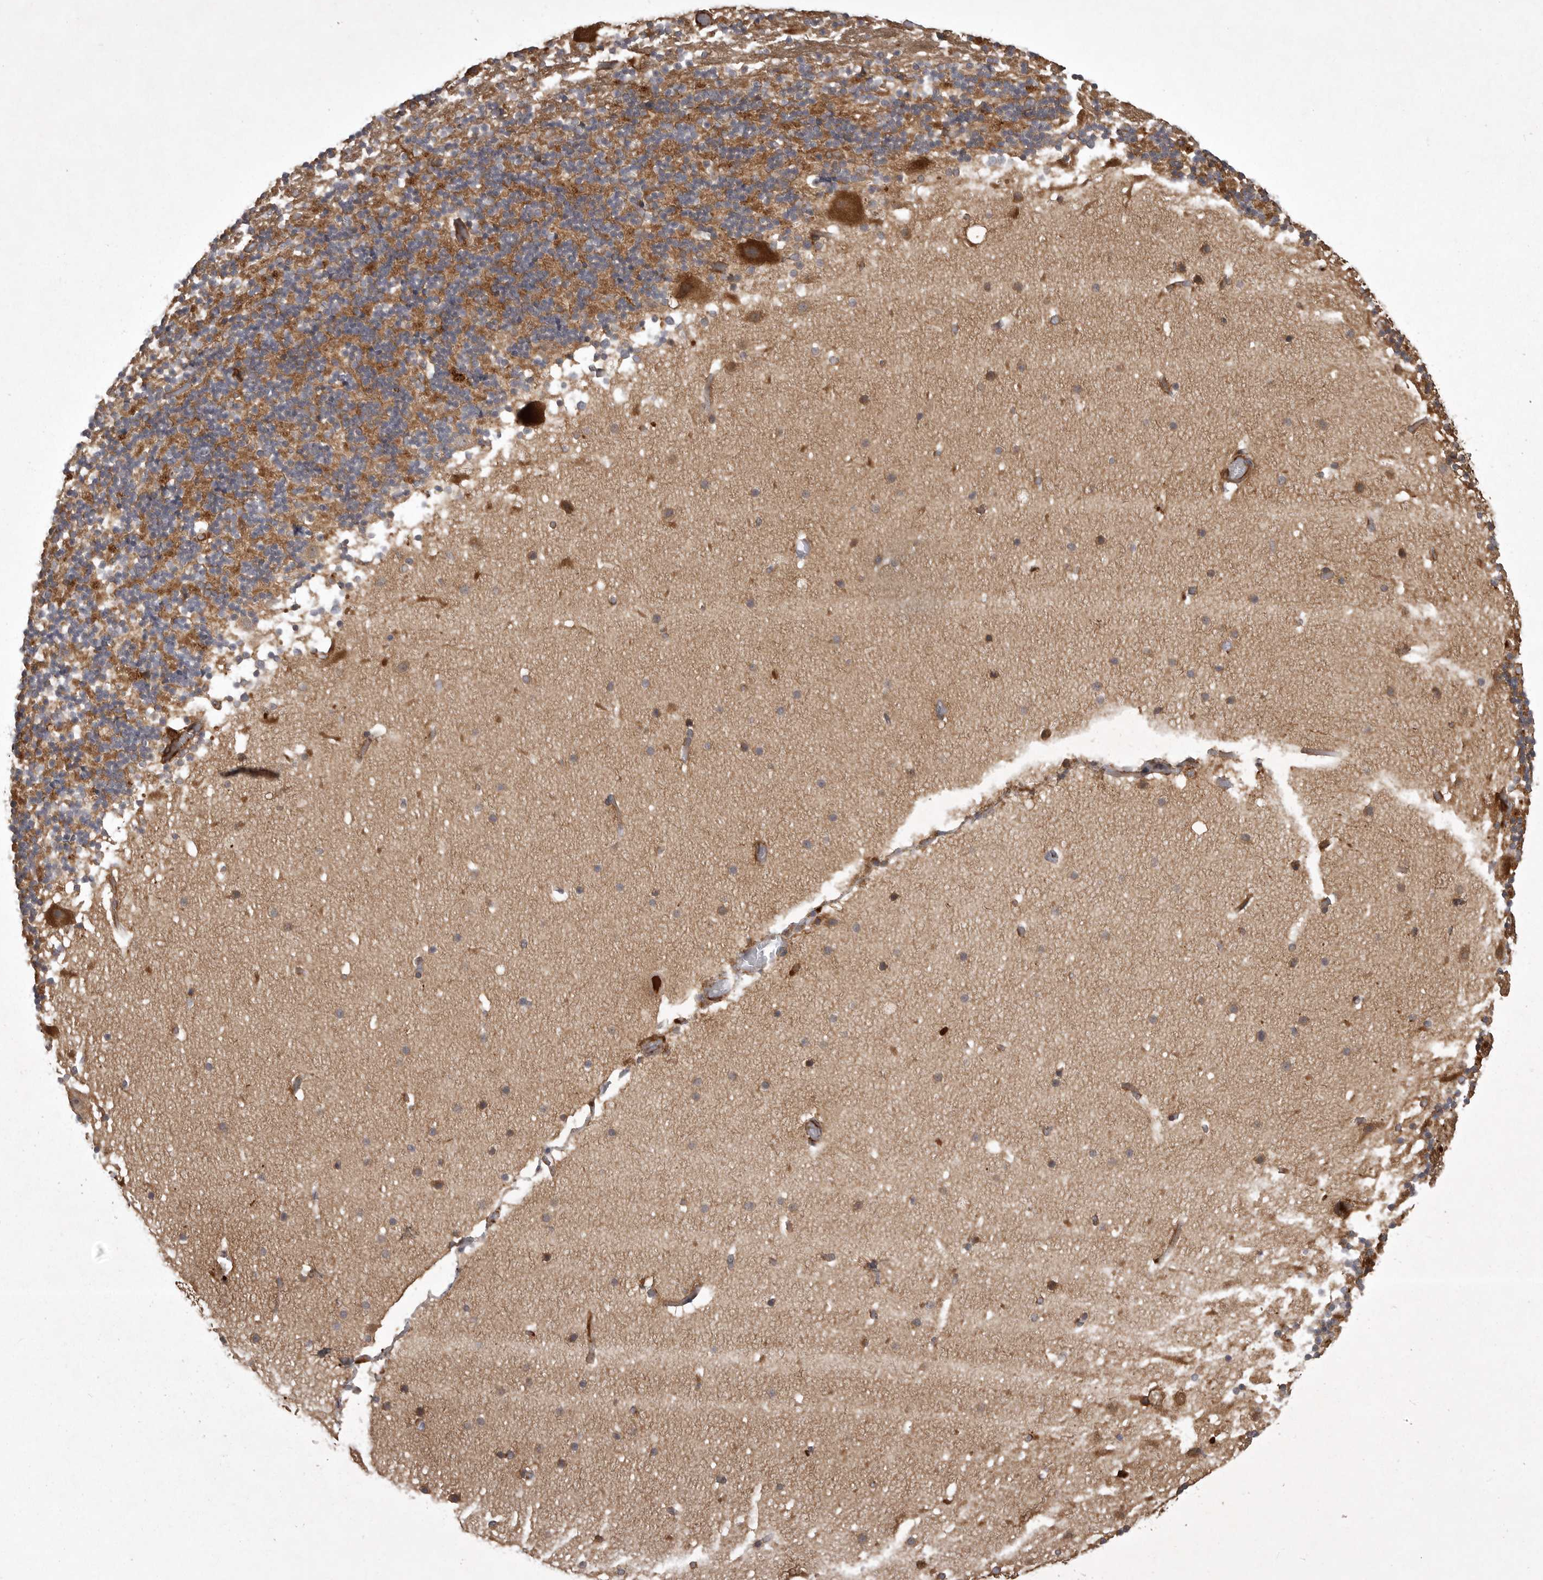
{"staining": {"intensity": "moderate", "quantity": "25%-75%", "location": "cytoplasmic/membranous"}, "tissue": "cerebellum", "cell_type": "Cells in granular layer", "image_type": "normal", "snomed": [{"axis": "morphology", "description": "Normal tissue, NOS"}, {"axis": "topography", "description": "Cerebellum"}], "caption": "Protein analysis of benign cerebellum reveals moderate cytoplasmic/membranous expression in approximately 25%-75% of cells in granular layer.", "gene": "GPR31", "patient": {"sex": "male", "age": 57}}